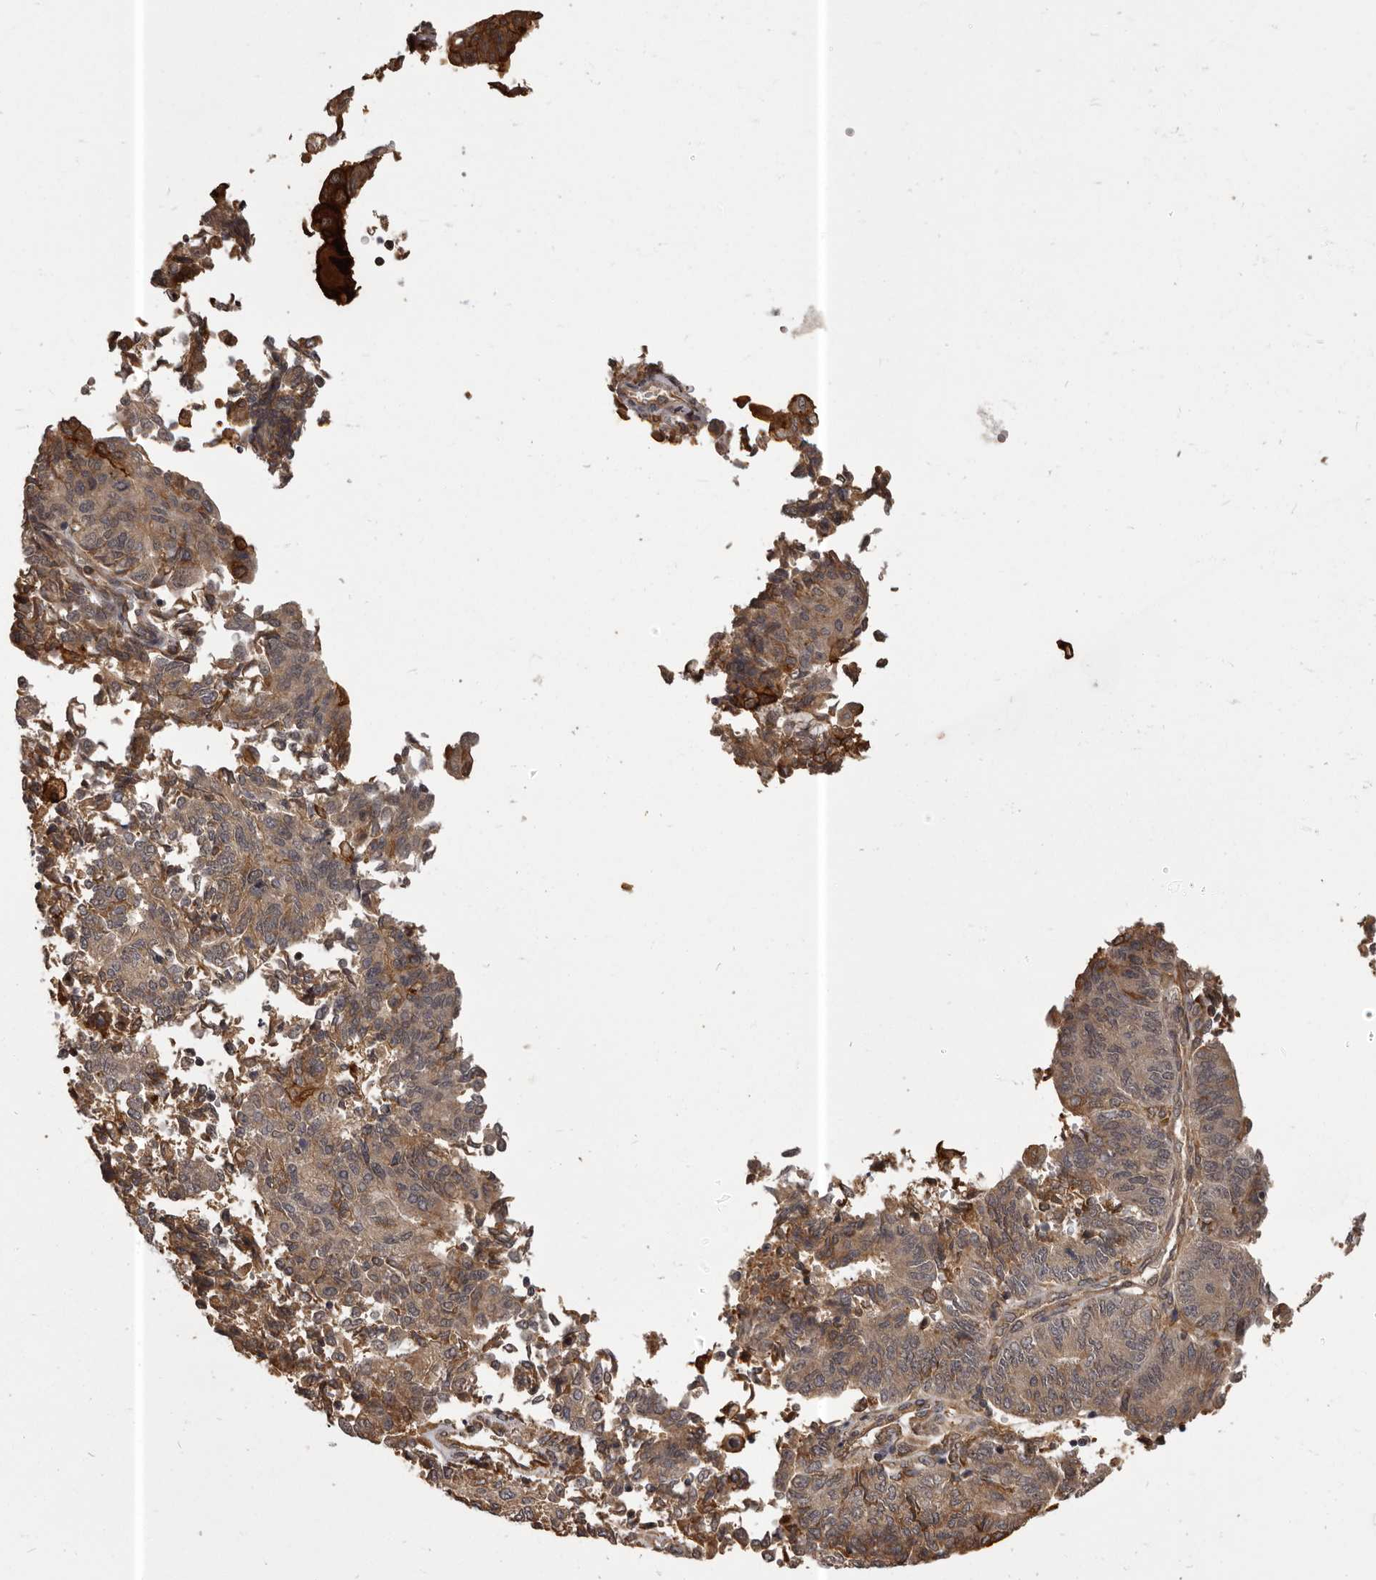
{"staining": {"intensity": "weak", "quantity": ">75%", "location": "cytoplasmic/membranous"}, "tissue": "endometrial cancer", "cell_type": "Tumor cells", "image_type": "cancer", "snomed": [{"axis": "morphology", "description": "Adenocarcinoma, NOS"}, {"axis": "topography", "description": "Endometrium"}], "caption": "Endometrial cancer tissue shows weak cytoplasmic/membranous staining in about >75% of tumor cells, visualized by immunohistochemistry.", "gene": "SLITRK6", "patient": {"sex": "female", "age": 80}}